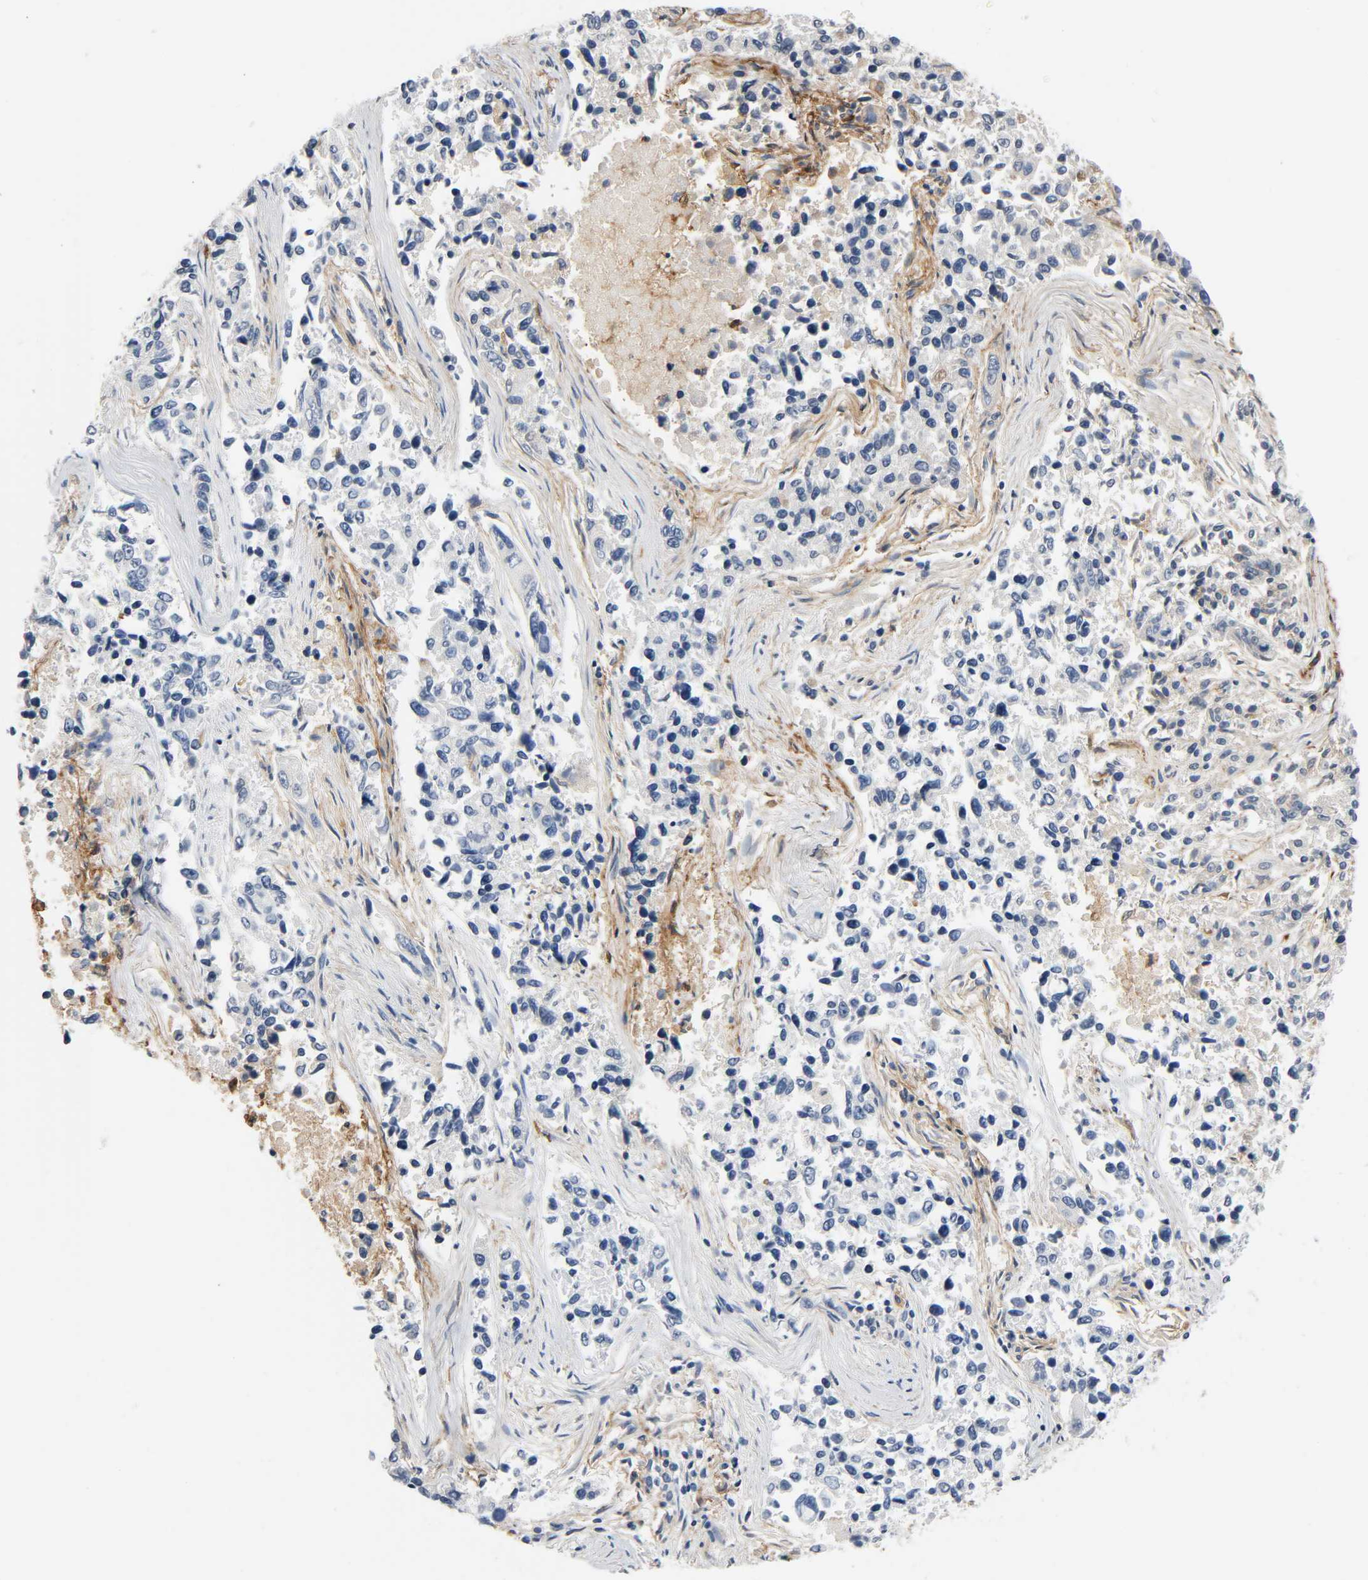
{"staining": {"intensity": "negative", "quantity": "none", "location": "none"}, "tissue": "lung cancer", "cell_type": "Tumor cells", "image_type": "cancer", "snomed": [{"axis": "morphology", "description": "Adenocarcinoma, NOS"}, {"axis": "topography", "description": "Lung"}], "caption": "High power microscopy histopathology image of an immunohistochemistry (IHC) histopathology image of lung cancer (adenocarcinoma), revealing no significant staining in tumor cells.", "gene": "ANPEP", "patient": {"sex": "male", "age": 84}}